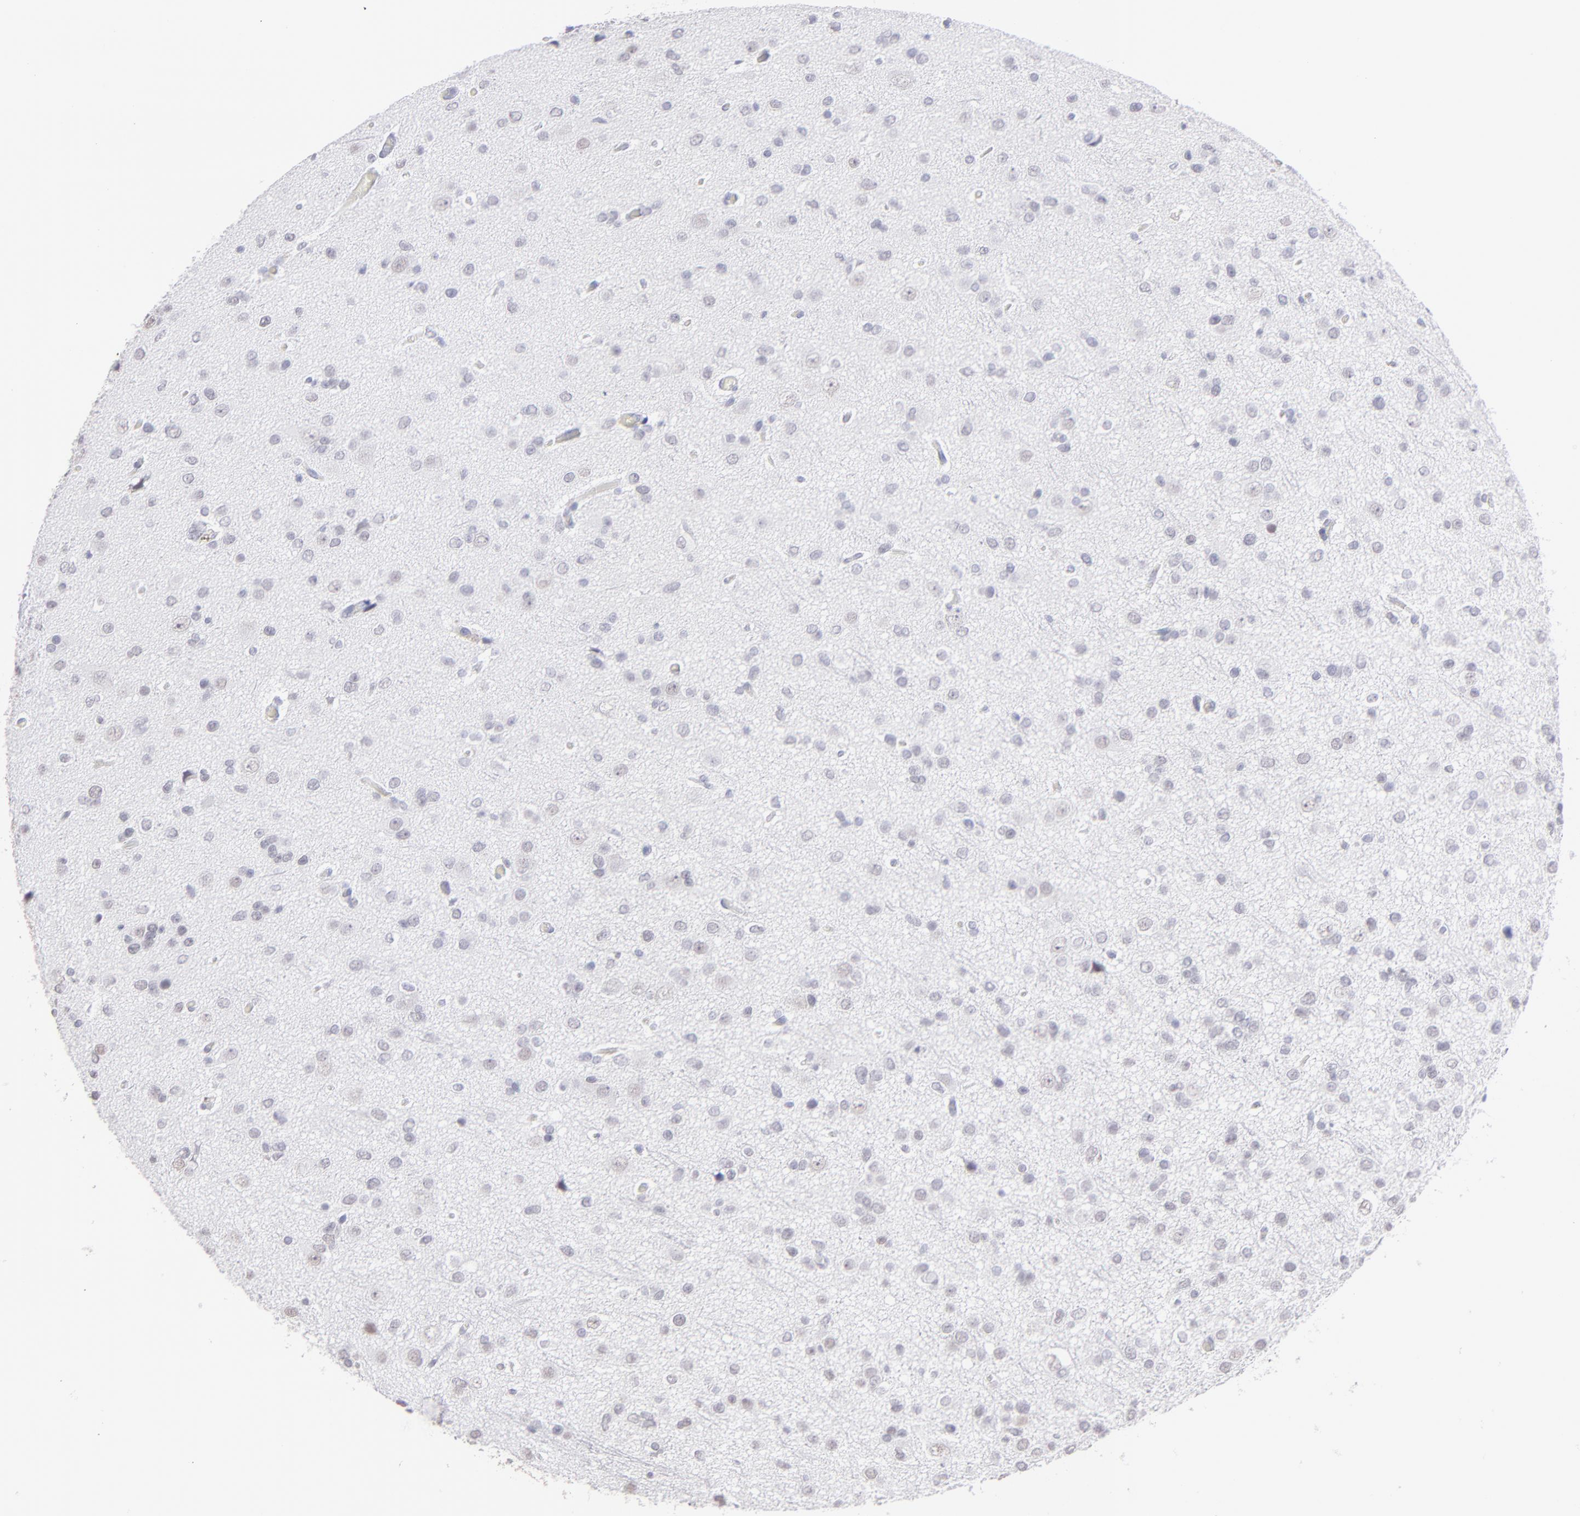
{"staining": {"intensity": "negative", "quantity": "none", "location": "none"}, "tissue": "glioma", "cell_type": "Tumor cells", "image_type": "cancer", "snomed": [{"axis": "morphology", "description": "Glioma, malignant, Low grade"}, {"axis": "topography", "description": "Brain"}], "caption": "Immunohistochemistry (IHC) image of neoplastic tissue: human glioma stained with DAB shows no significant protein positivity in tumor cells.", "gene": "ALDOB", "patient": {"sex": "male", "age": 42}}